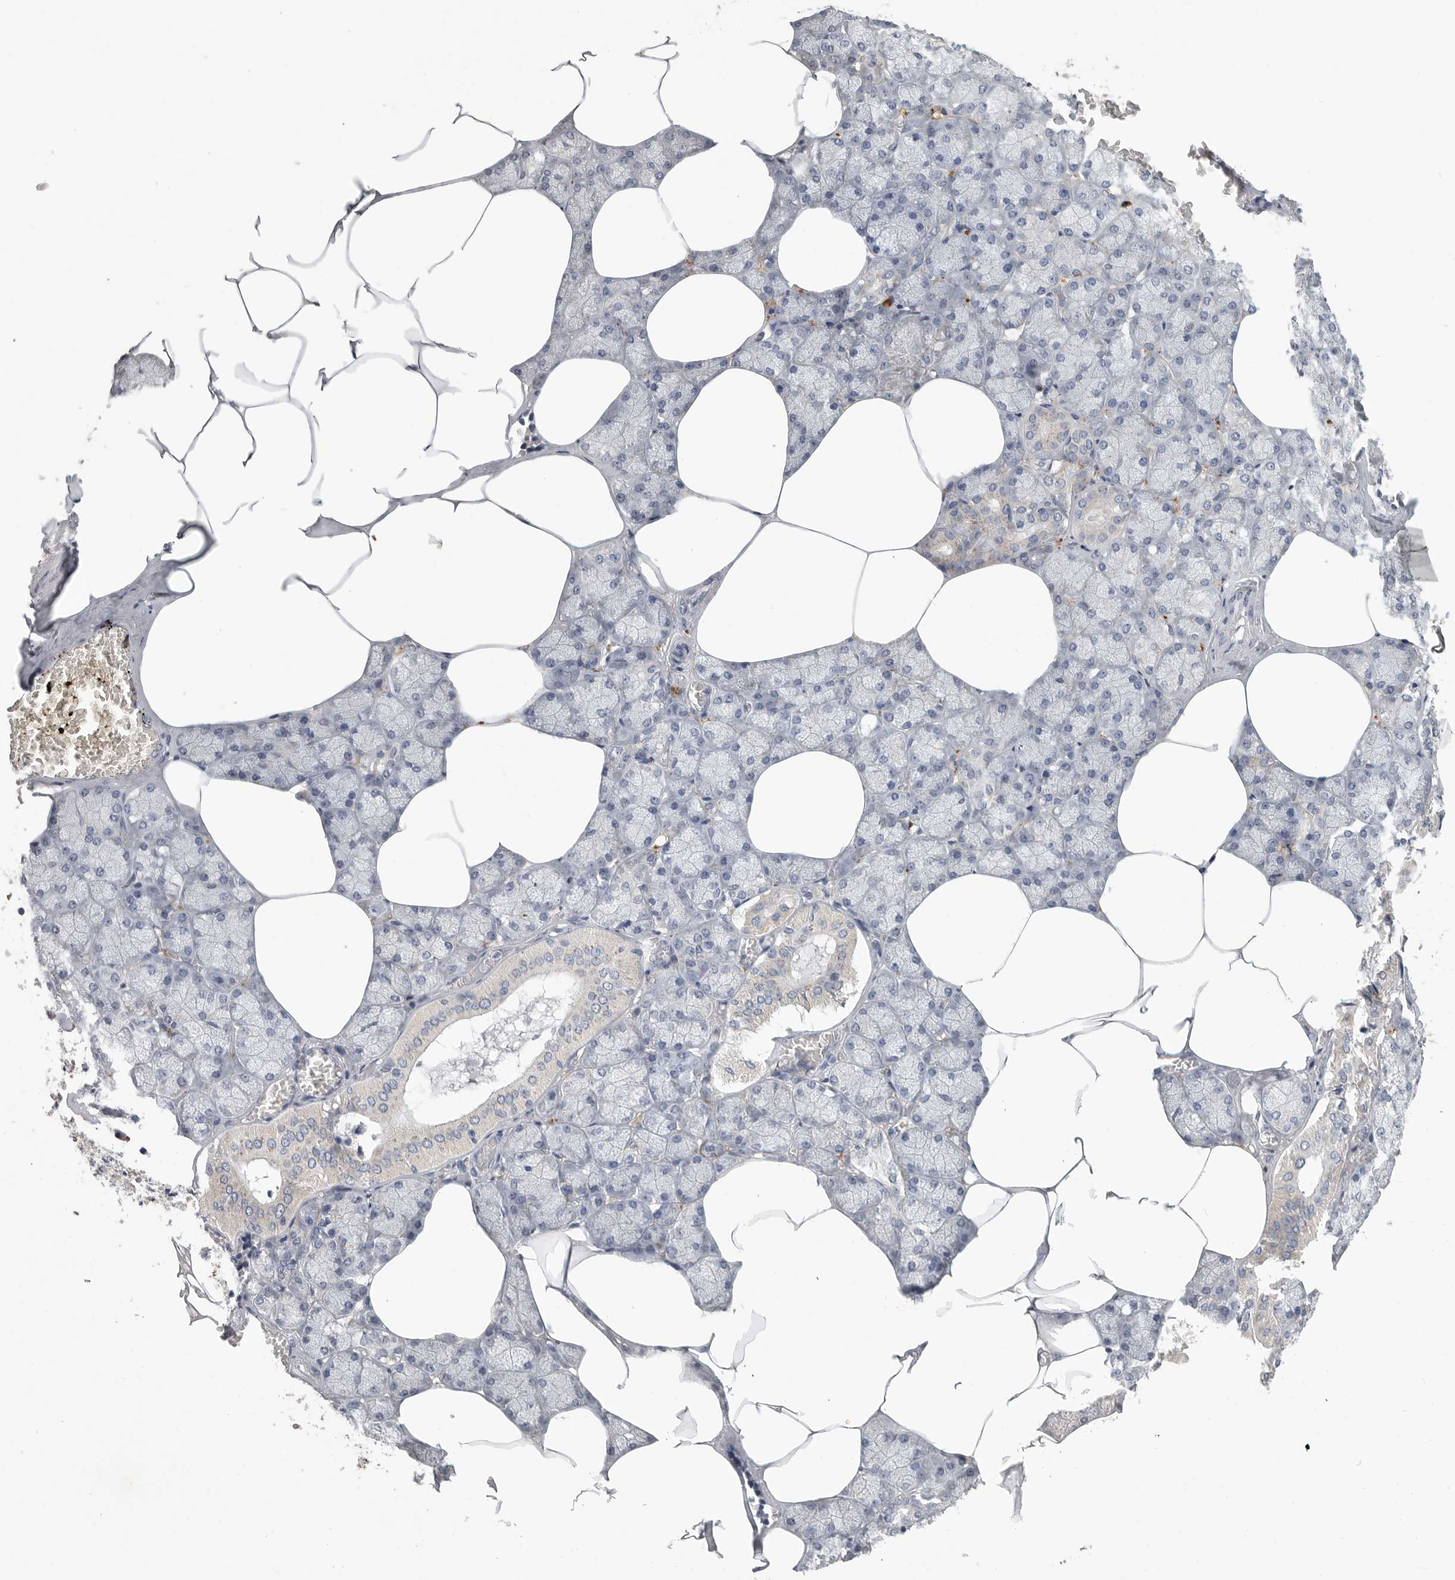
{"staining": {"intensity": "negative", "quantity": "none", "location": "none"}, "tissue": "salivary gland", "cell_type": "Glandular cells", "image_type": "normal", "snomed": [{"axis": "morphology", "description": "Normal tissue, NOS"}, {"axis": "topography", "description": "Salivary gland"}], "caption": "The photomicrograph demonstrates no significant staining in glandular cells of salivary gland.", "gene": "SDC3", "patient": {"sex": "male", "age": 62}}